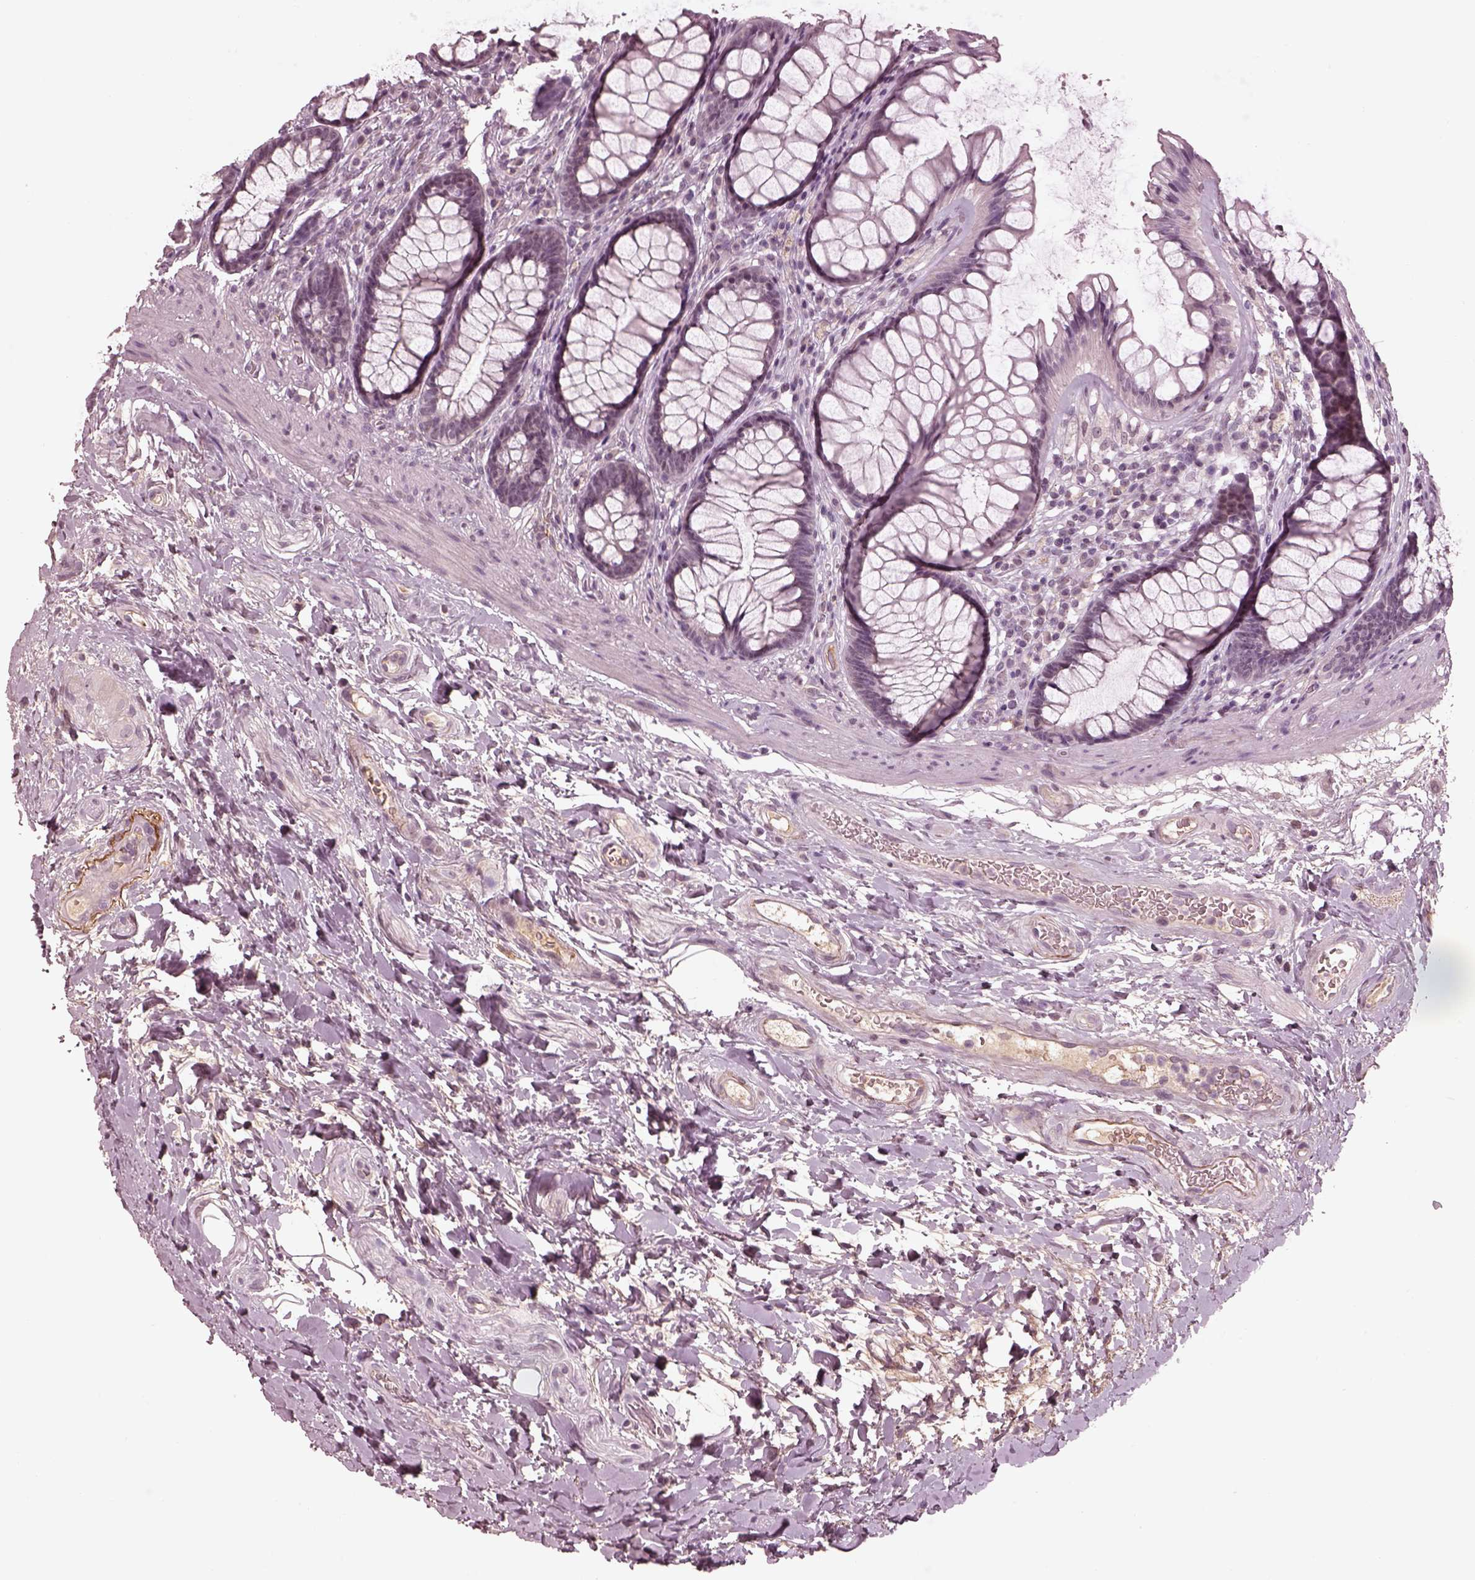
{"staining": {"intensity": "negative", "quantity": "none", "location": "none"}, "tissue": "rectum", "cell_type": "Glandular cells", "image_type": "normal", "snomed": [{"axis": "morphology", "description": "Normal tissue, NOS"}, {"axis": "topography", "description": "Rectum"}], "caption": "Human rectum stained for a protein using immunohistochemistry (IHC) displays no expression in glandular cells.", "gene": "KCNA2", "patient": {"sex": "male", "age": 72}}